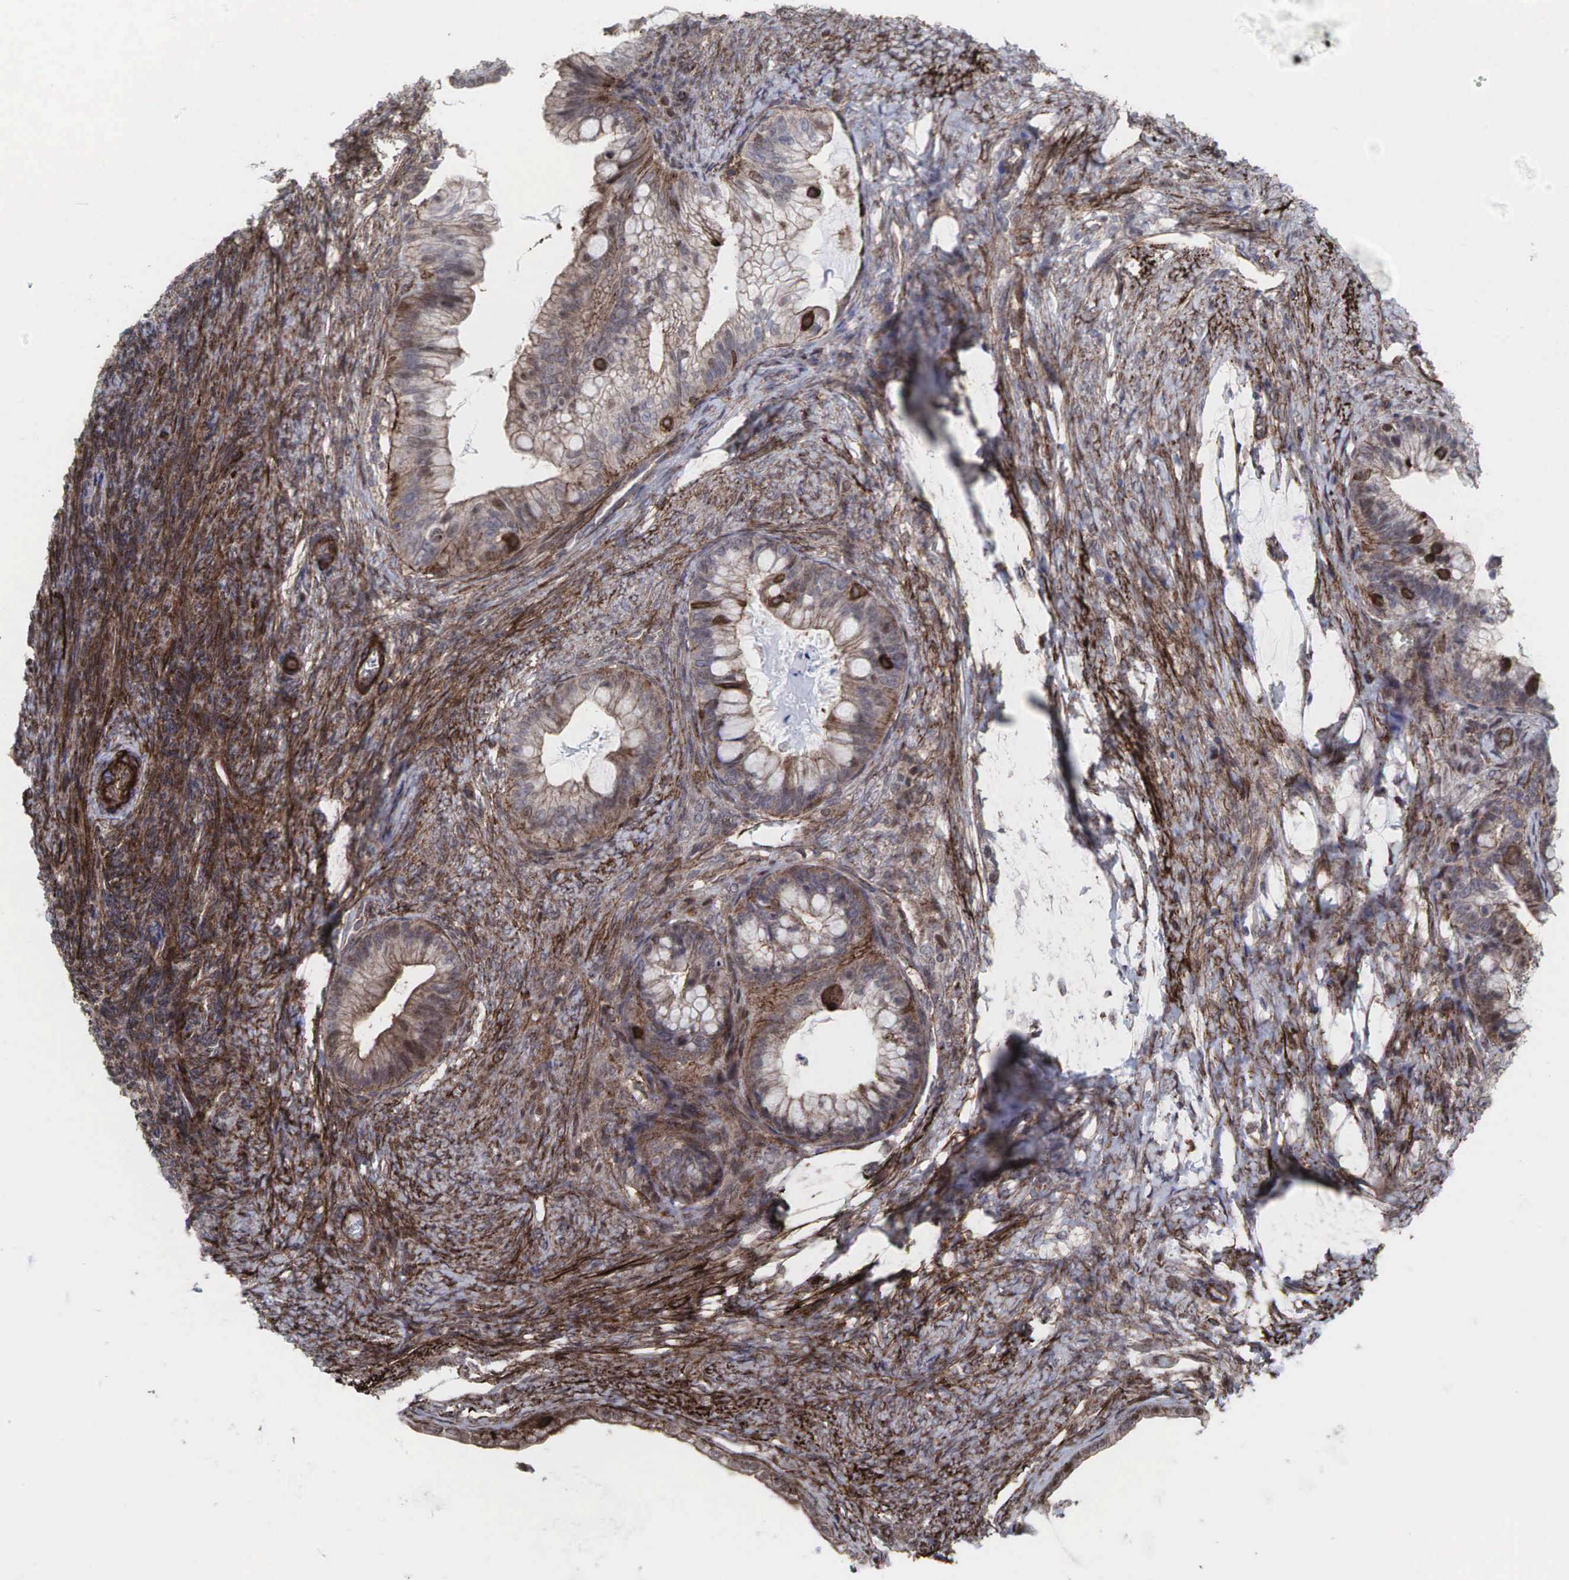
{"staining": {"intensity": "weak", "quantity": ">75%", "location": "cytoplasmic/membranous"}, "tissue": "ovarian cancer", "cell_type": "Tumor cells", "image_type": "cancer", "snomed": [{"axis": "morphology", "description": "Cystadenocarcinoma, mucinous, NOS"}, {"axis": "topography", "description": "Ovary"}], "caption": "Protein analysis of ovarian mucinous cystadenocarcinoma tissue displays weak cytoplasmic/membranous positivity in approximately >75% of tumor cells.", "gene": "GPRASP1", "patient": {"sex": "female", "age": 57}}